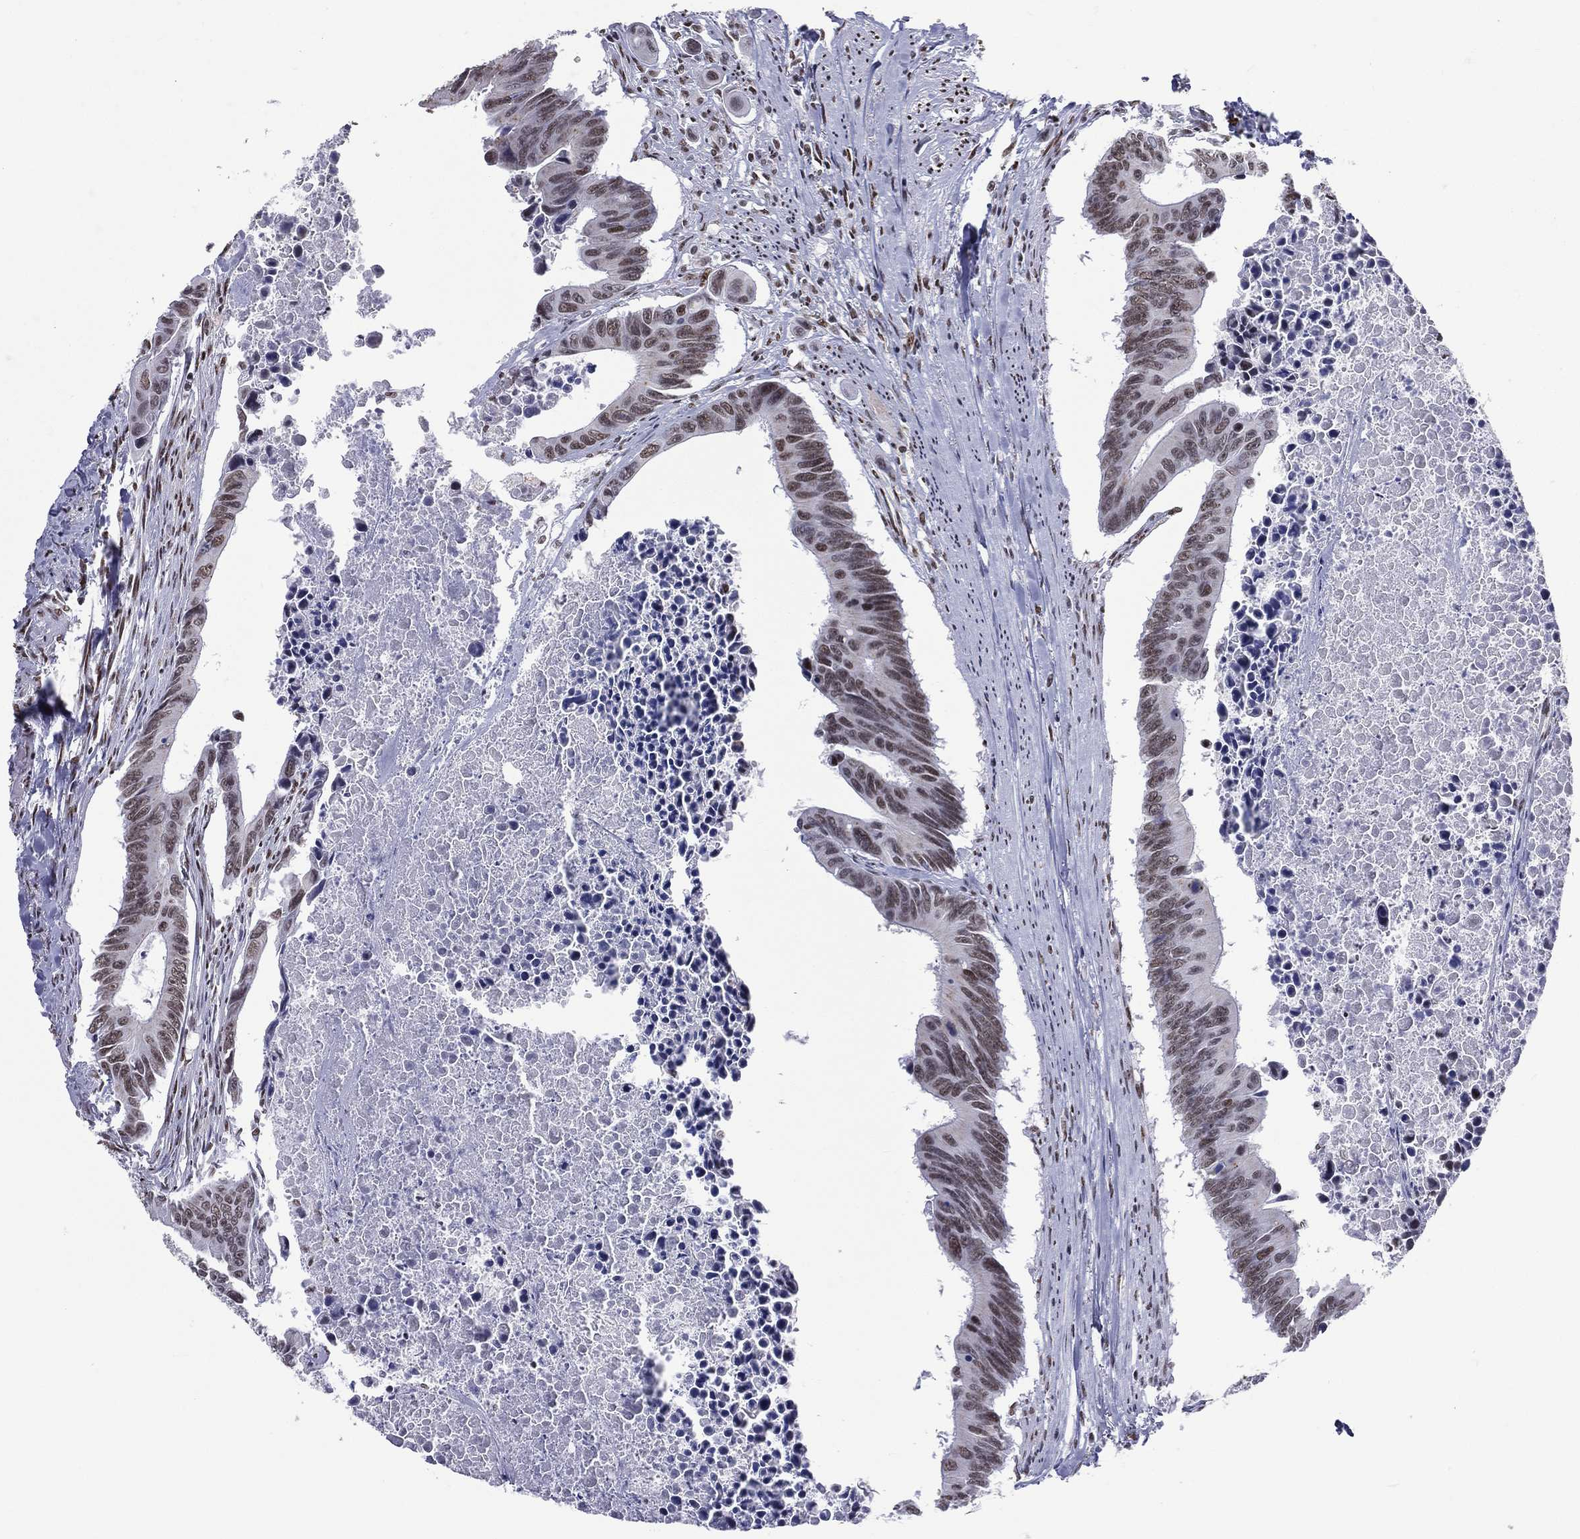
{"staining": {"intensity": "moderate", "quantity": "25%-75%", "location": "nuclear"}, "tissue": "colorectal cancer", "cell_type": "Tumor cells", "image_type": "cancer", "snomed": [{"axis": "morphology", "description": "Adenocarcinoma, NOS"}, {"axis": "topography", "description": "Colon"}], "caption": "IHC photomicrograph of neoplastic tissue: colorectal cancer (adenocarcinoma) stained using immunohistochemistry (IHC) demonstrates medium levels of moderate protein expression localized specifically in the nuclear of tumor cells, appearing as a nuclear brown color.", "gene": "ZNF7", "patient": {"sex": "female", "age": 87}}